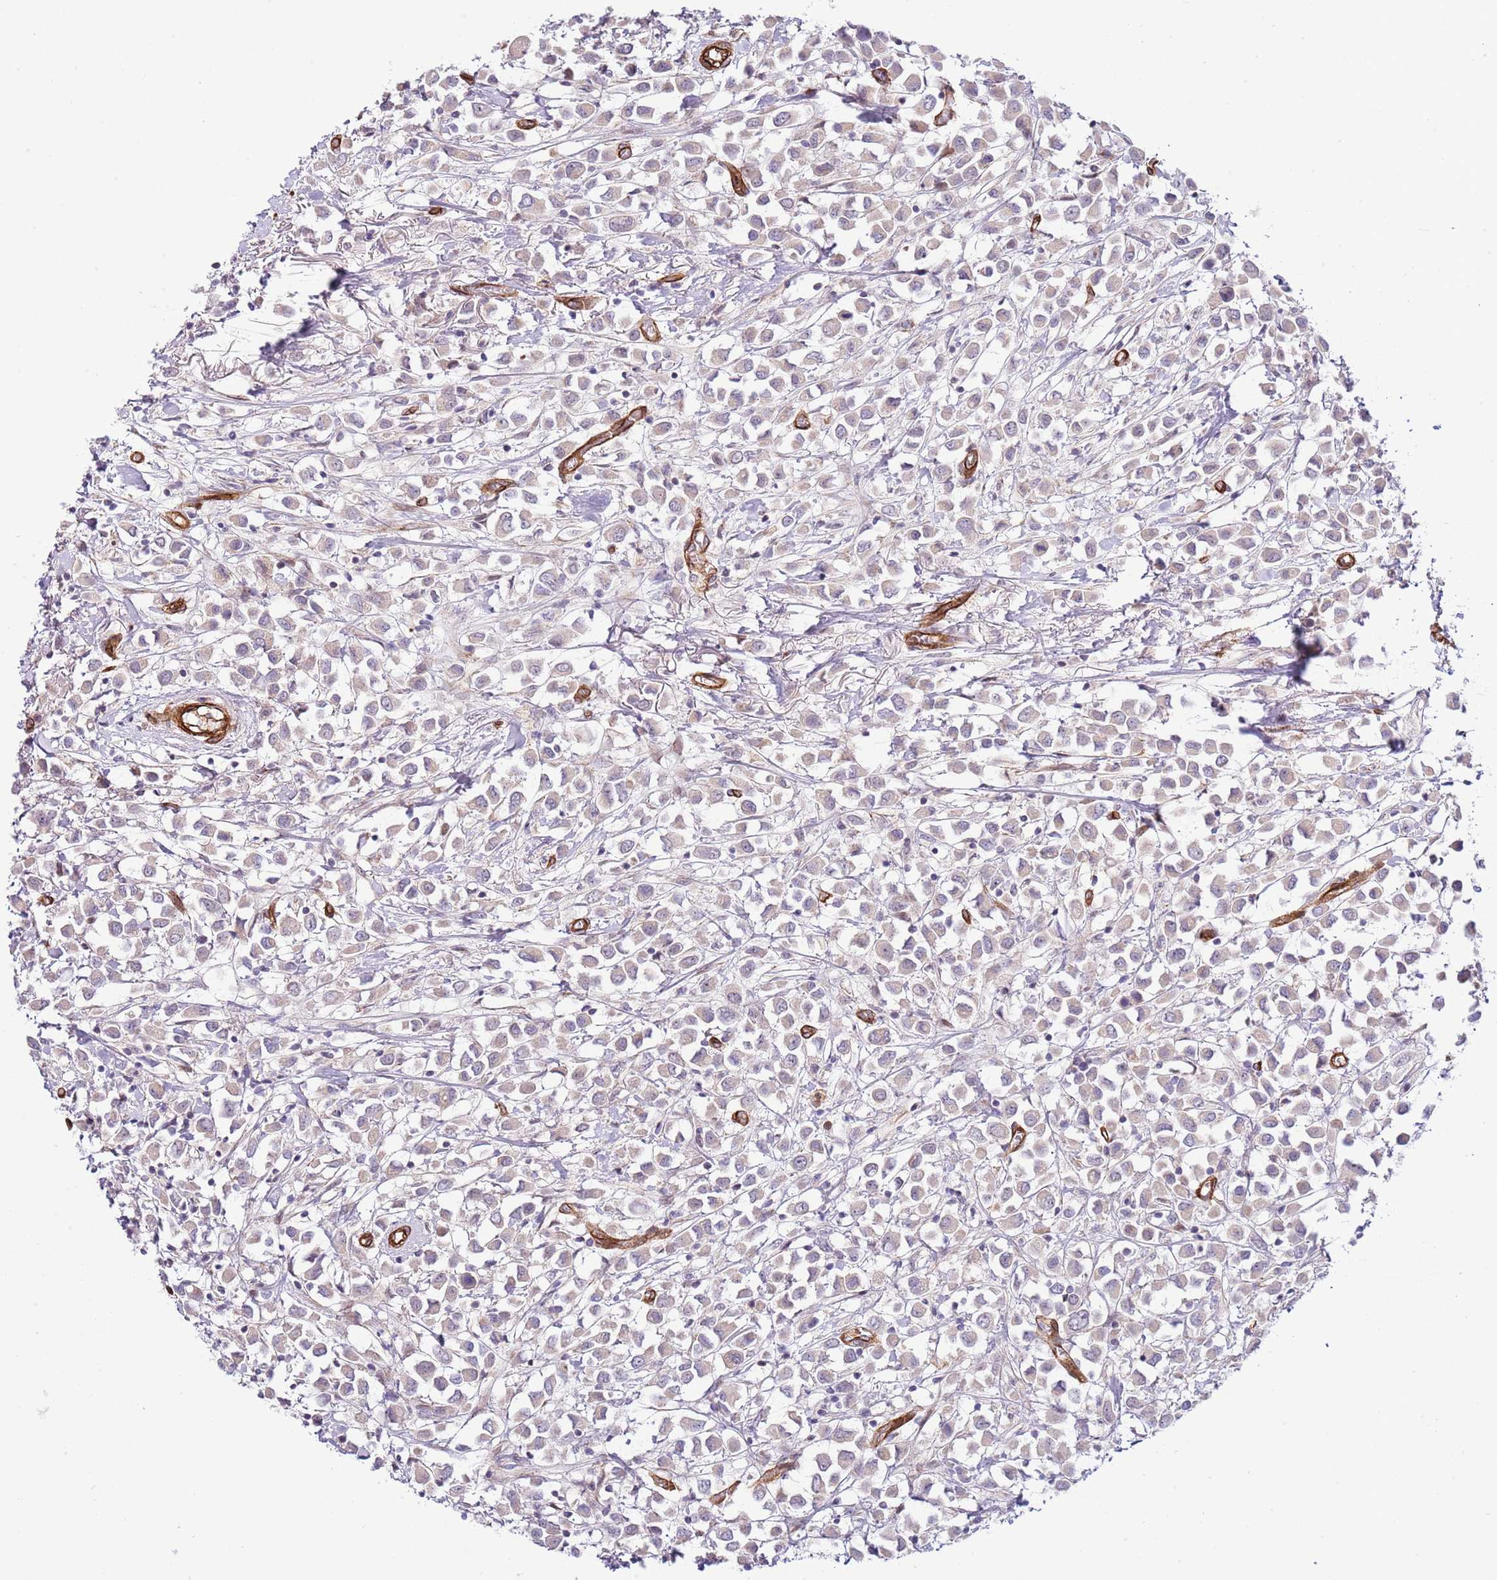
{"staining": {"intensity": "negative", "quantity": "none", "location": "none"}, "tissue": "breast cancer", "cell_type": "Tumor cells", "image_type": "cancer", "snomed": [{"axis": "morphology", "description": "Duct carcinoma"}, {"axis": "topography", "description": "Breast"}], "caption": "A histopathology image of human breast cancer (intraductal carcinoma) is negative for staining in tumor cells. (Stains: DAB (3,3'-diaminobenzidine) immunohistochemistry with hematoxylin counter stain, Microscopy: brightfield microscopy at high magnification).", "gene": "NEK3", "patient": {"sex": "female", "age": 61}}